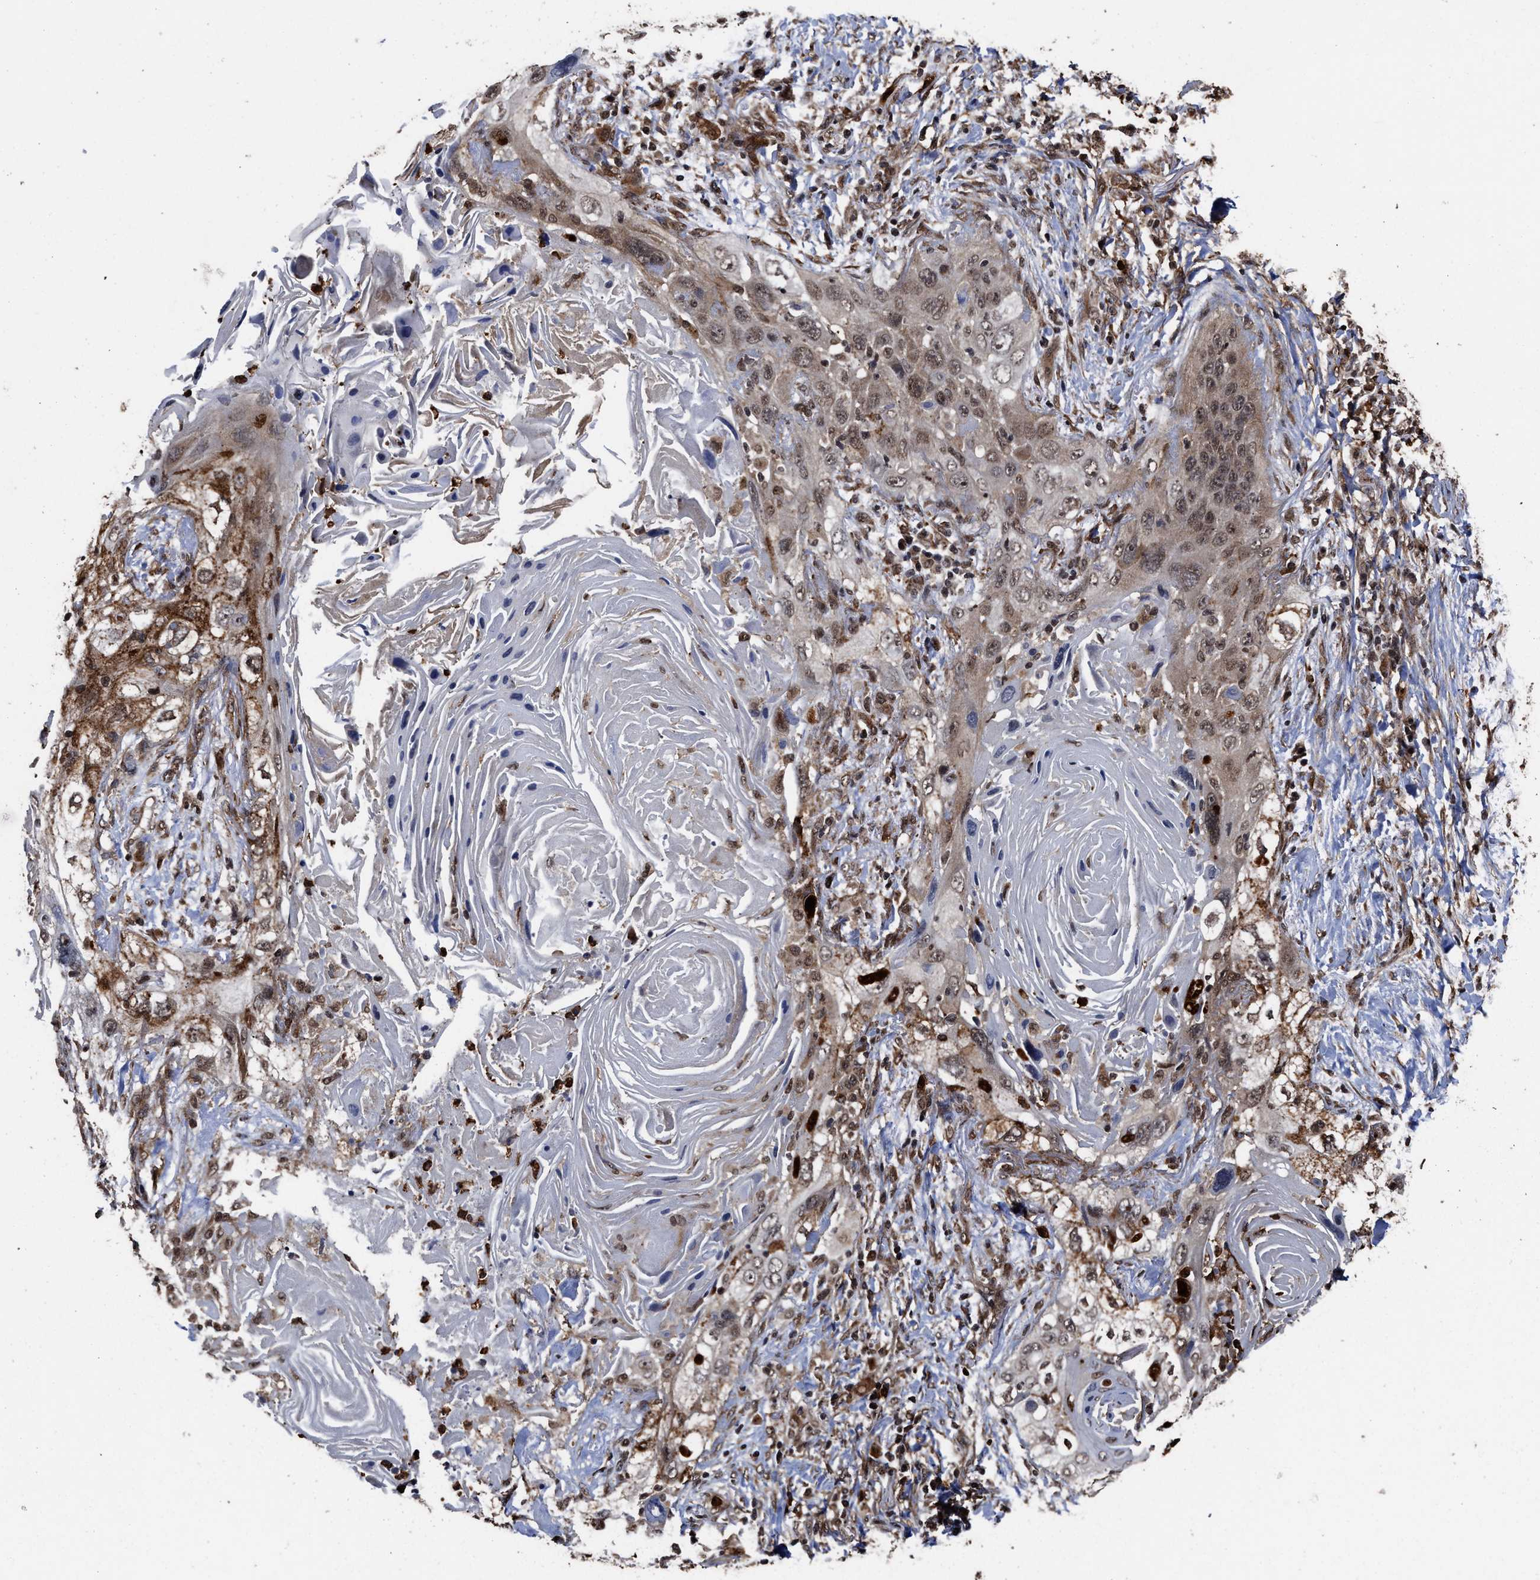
{"staining": {"intensity": "weak", "quantity": ">75%", "location": "cytoplasmic/membranous,nuclear"}, "tissue": "lung cancer", "cell_type": "Tumor cells", "image_type": "cancer", "snomed": [{"axis": "morphology", "description": "Squamous cell carcinoma, NOS"}, {"axis": "topography", "description": "Lung"}], "caption": "Human lung squamous cell carcinoma stained for a protein (brown) shows weak cytoplasmic/membranous and nuclear positive expression in about >75% of tumor cells.", "gene": "SEPTIN2", "patient": {"sex": "female", "age": 67}}